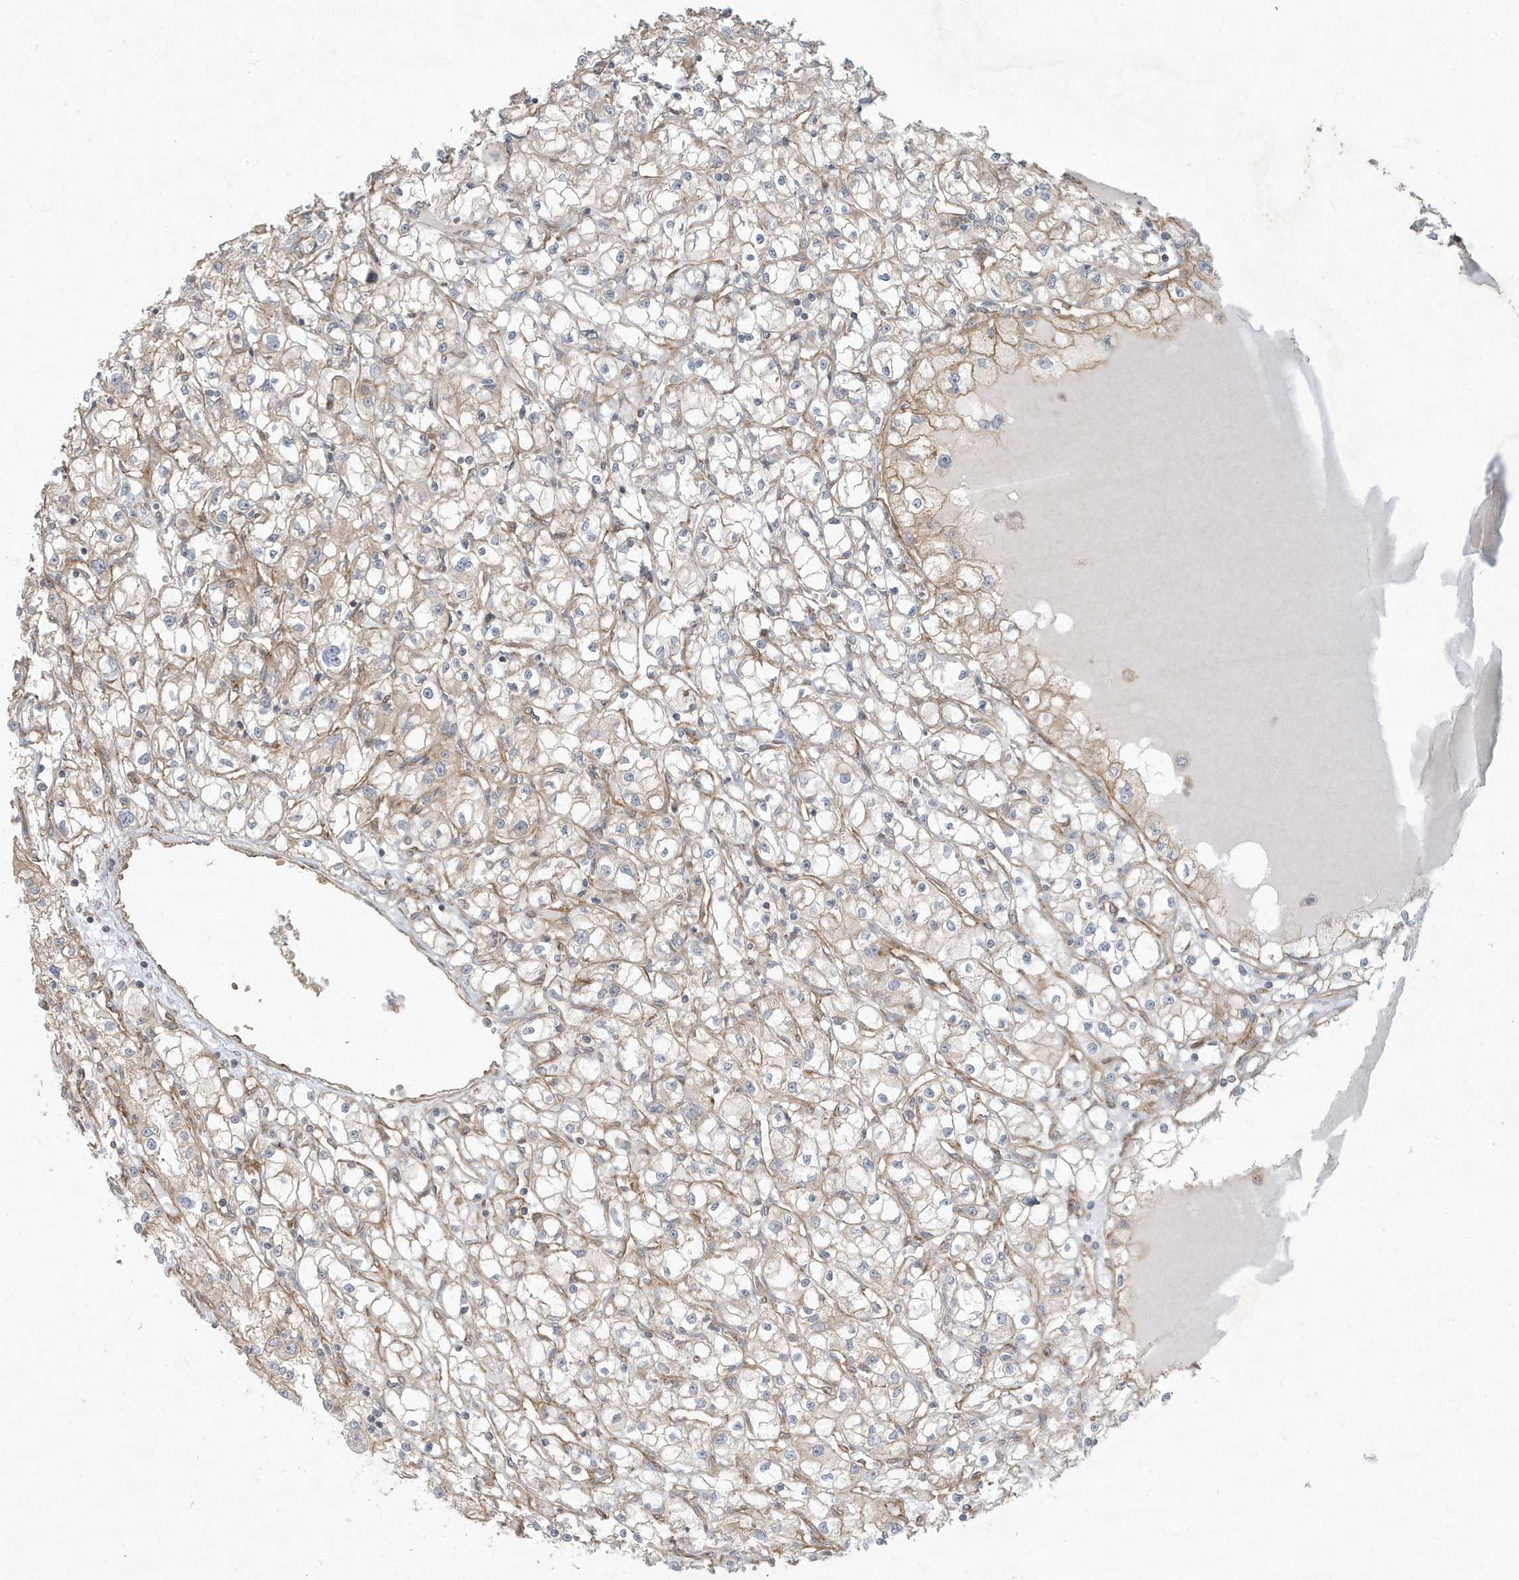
{"staining": {"intensity": "weak", "quantity": "25%-75%", "location": "cytoplasmic/membranous"}, "tissue": "renal cancer", "cell_type": "Tumor cells", "image_type": "cancer", "snomed": [{"axis": "morphology", "description": "Adenocarcinoma, NOS"}, {"axis": "topography", "description": "Kidney"}], "caption": "Brown immunohistochemical staining in adenocarcinoma (renal) displays weak cytoplasmic/membranous expression in about 25%-75% of tumor cells. Nuclei are stained in blue.", "gene": "ATP23", "patient": {"sex": "male", "age": 56}}